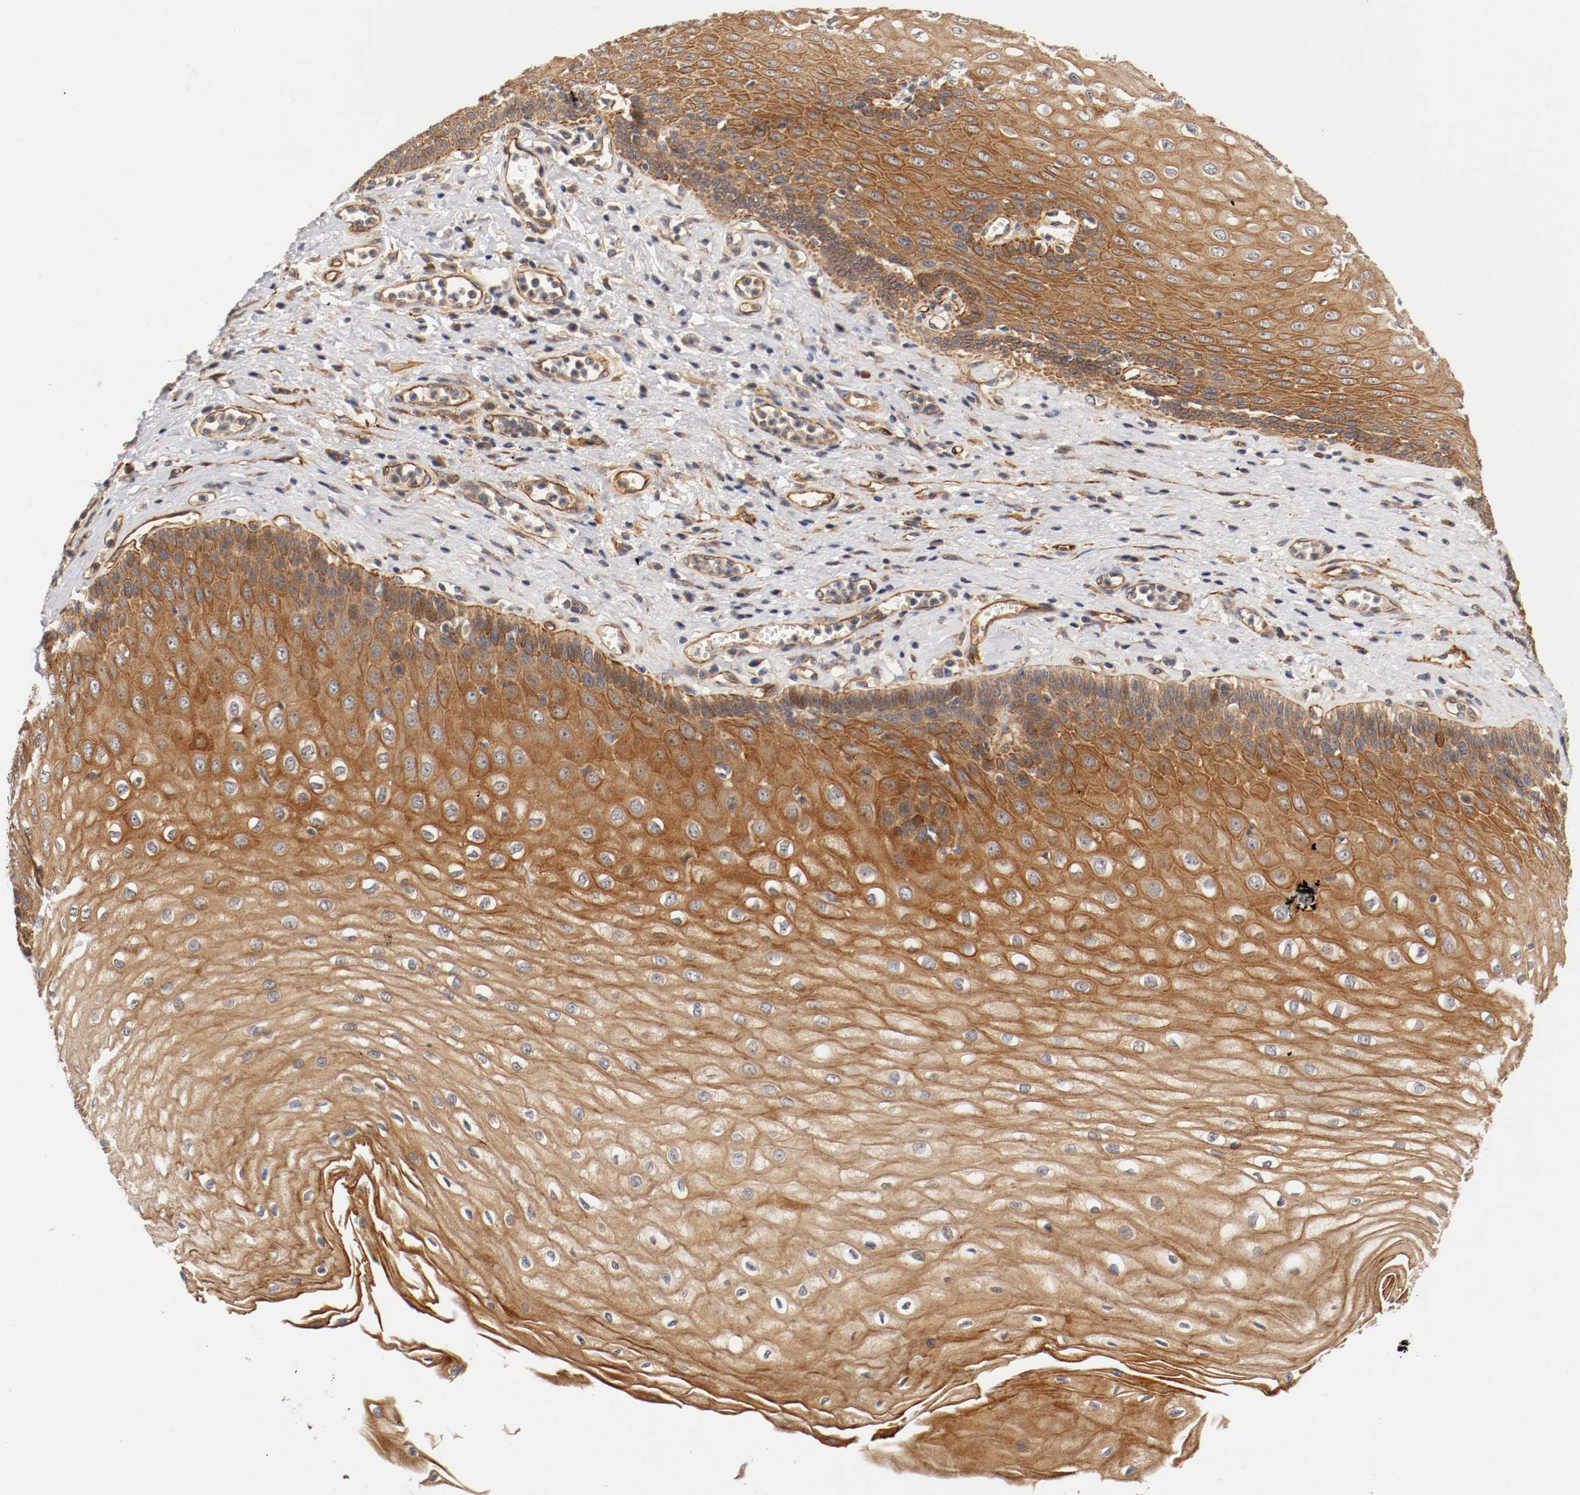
{"staining": {"intensity": "moderate", "quantity": ">75%", "location": "cytoplasmic/membranous"}, "tissue": "esophagus", "cell_type": "Squamous epithelial cells", "image_type": "normal", "snomed": [{"axis": "morphology", "description": "Normal tissue, NOS"}, {"axis": "morphology", "description": "Squamous cell carcinoma, NOS"}, {"axis": "topography", "description": "Esophagus"}], "caption": "Immunohistochemistry (IHC) image of unremarkable esophagus: human esophagus stained using IHC demonstrates medium levels of moderate protein expression localized specifically in the cytoplasmic/membranous of squamous epithelial cells, appearing as a cytoplasmic/membranous brown color.", "gene": "TYK2", "patient": {"sex": "male", "age": 65}}